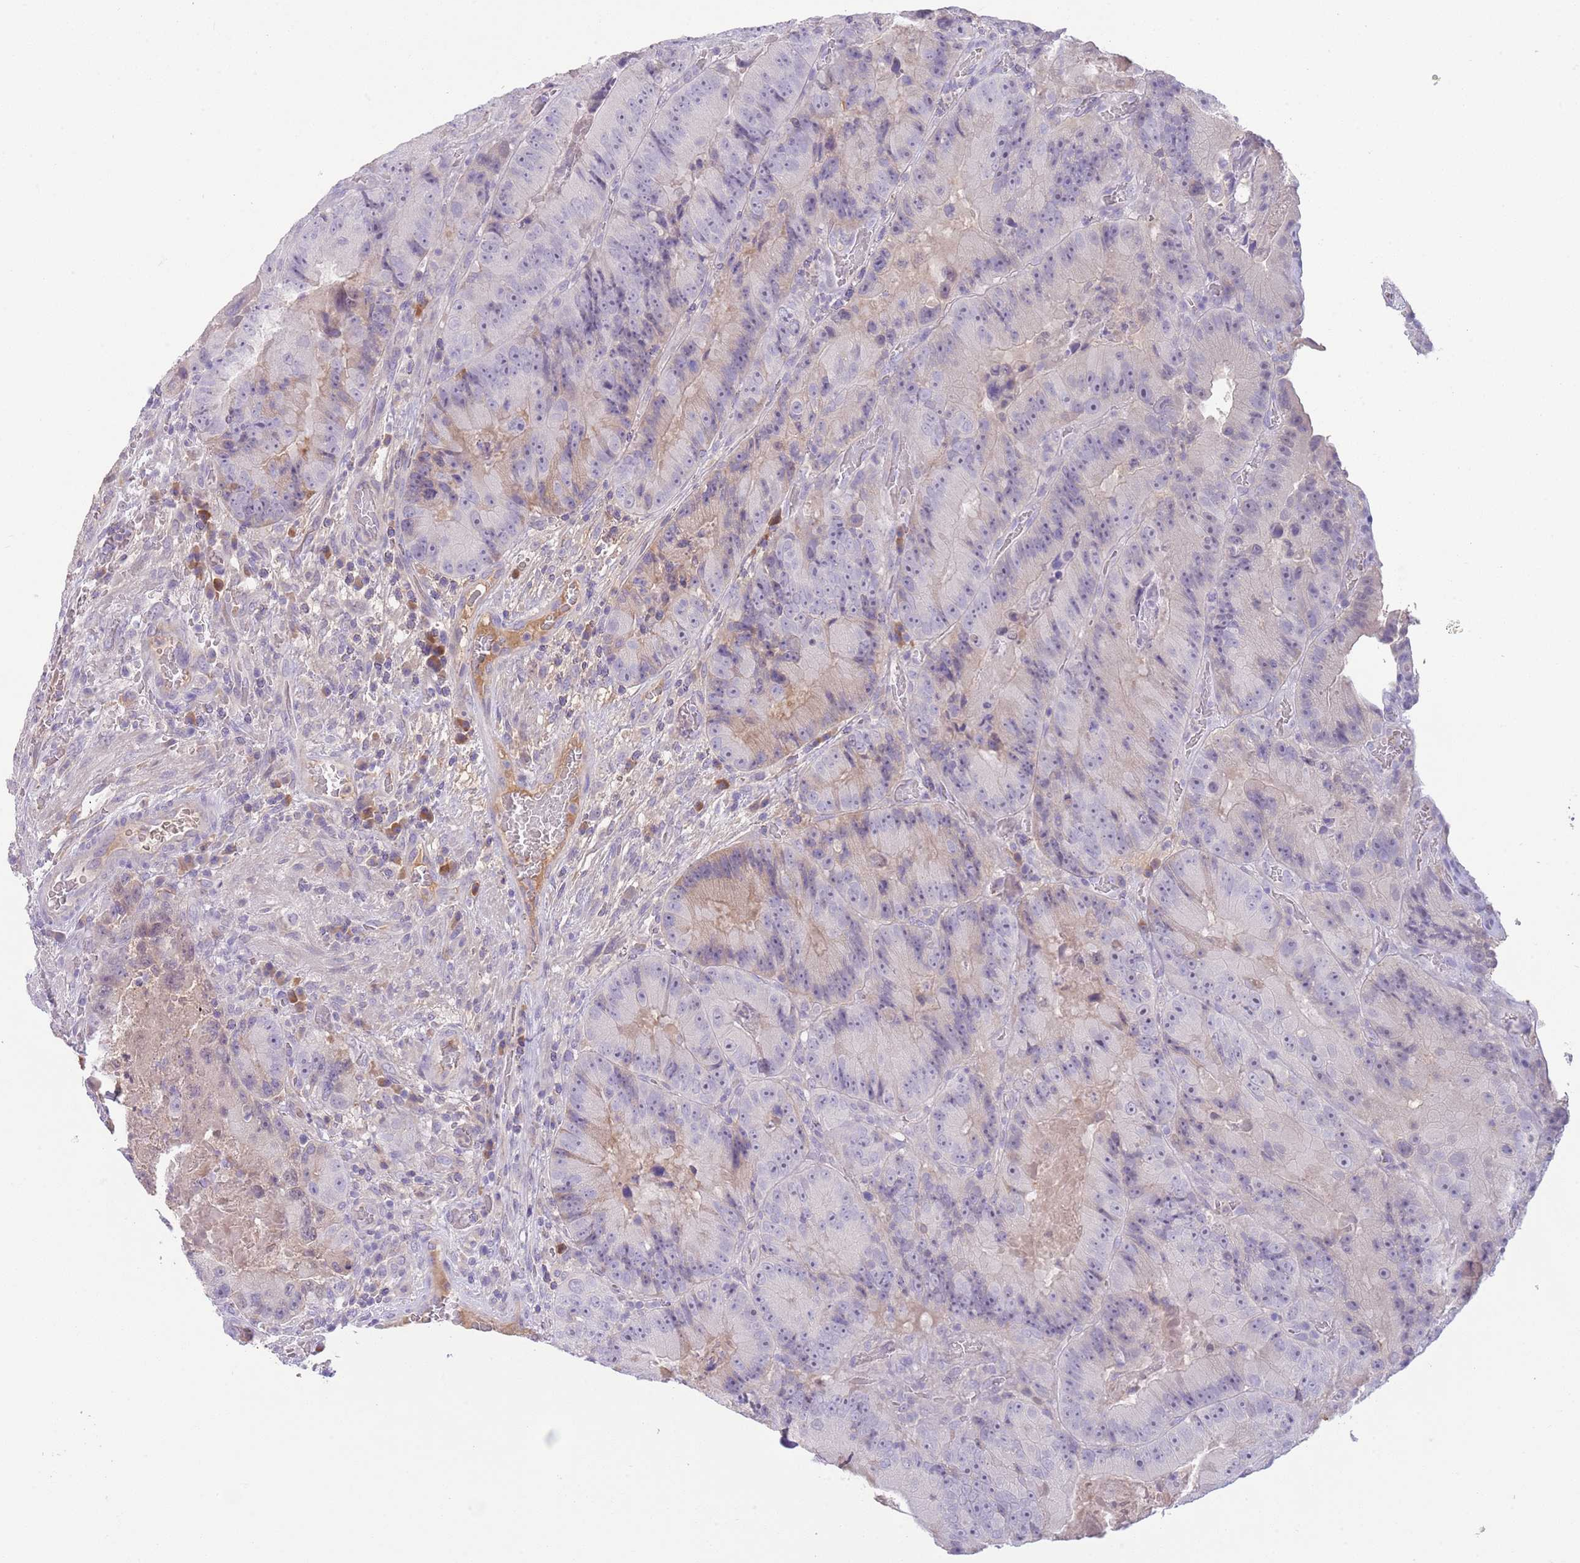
{"staining": {"intensity": "weak", "quantity": "<25%", "location": "cytoplasmic/membranous"}, "tissue": "colorectal cancer", "cell_type": "Tumor cells", "image_type": "cancer", "snomed": [{"axis": "morphology", "description": "Adenocarcinoma, NOS"}, {"axis": "topography", "description": "Colon"}], "caption": "Tumor cells are negative for brown protein staining in colorectal cancer (adenocarcinoma). (DAB (3,3'-diaminobenzidine) IHC with hematoxylin counter stain).", "gene": "IGFL4", "patient": {"sex": "female", "age": 86}}